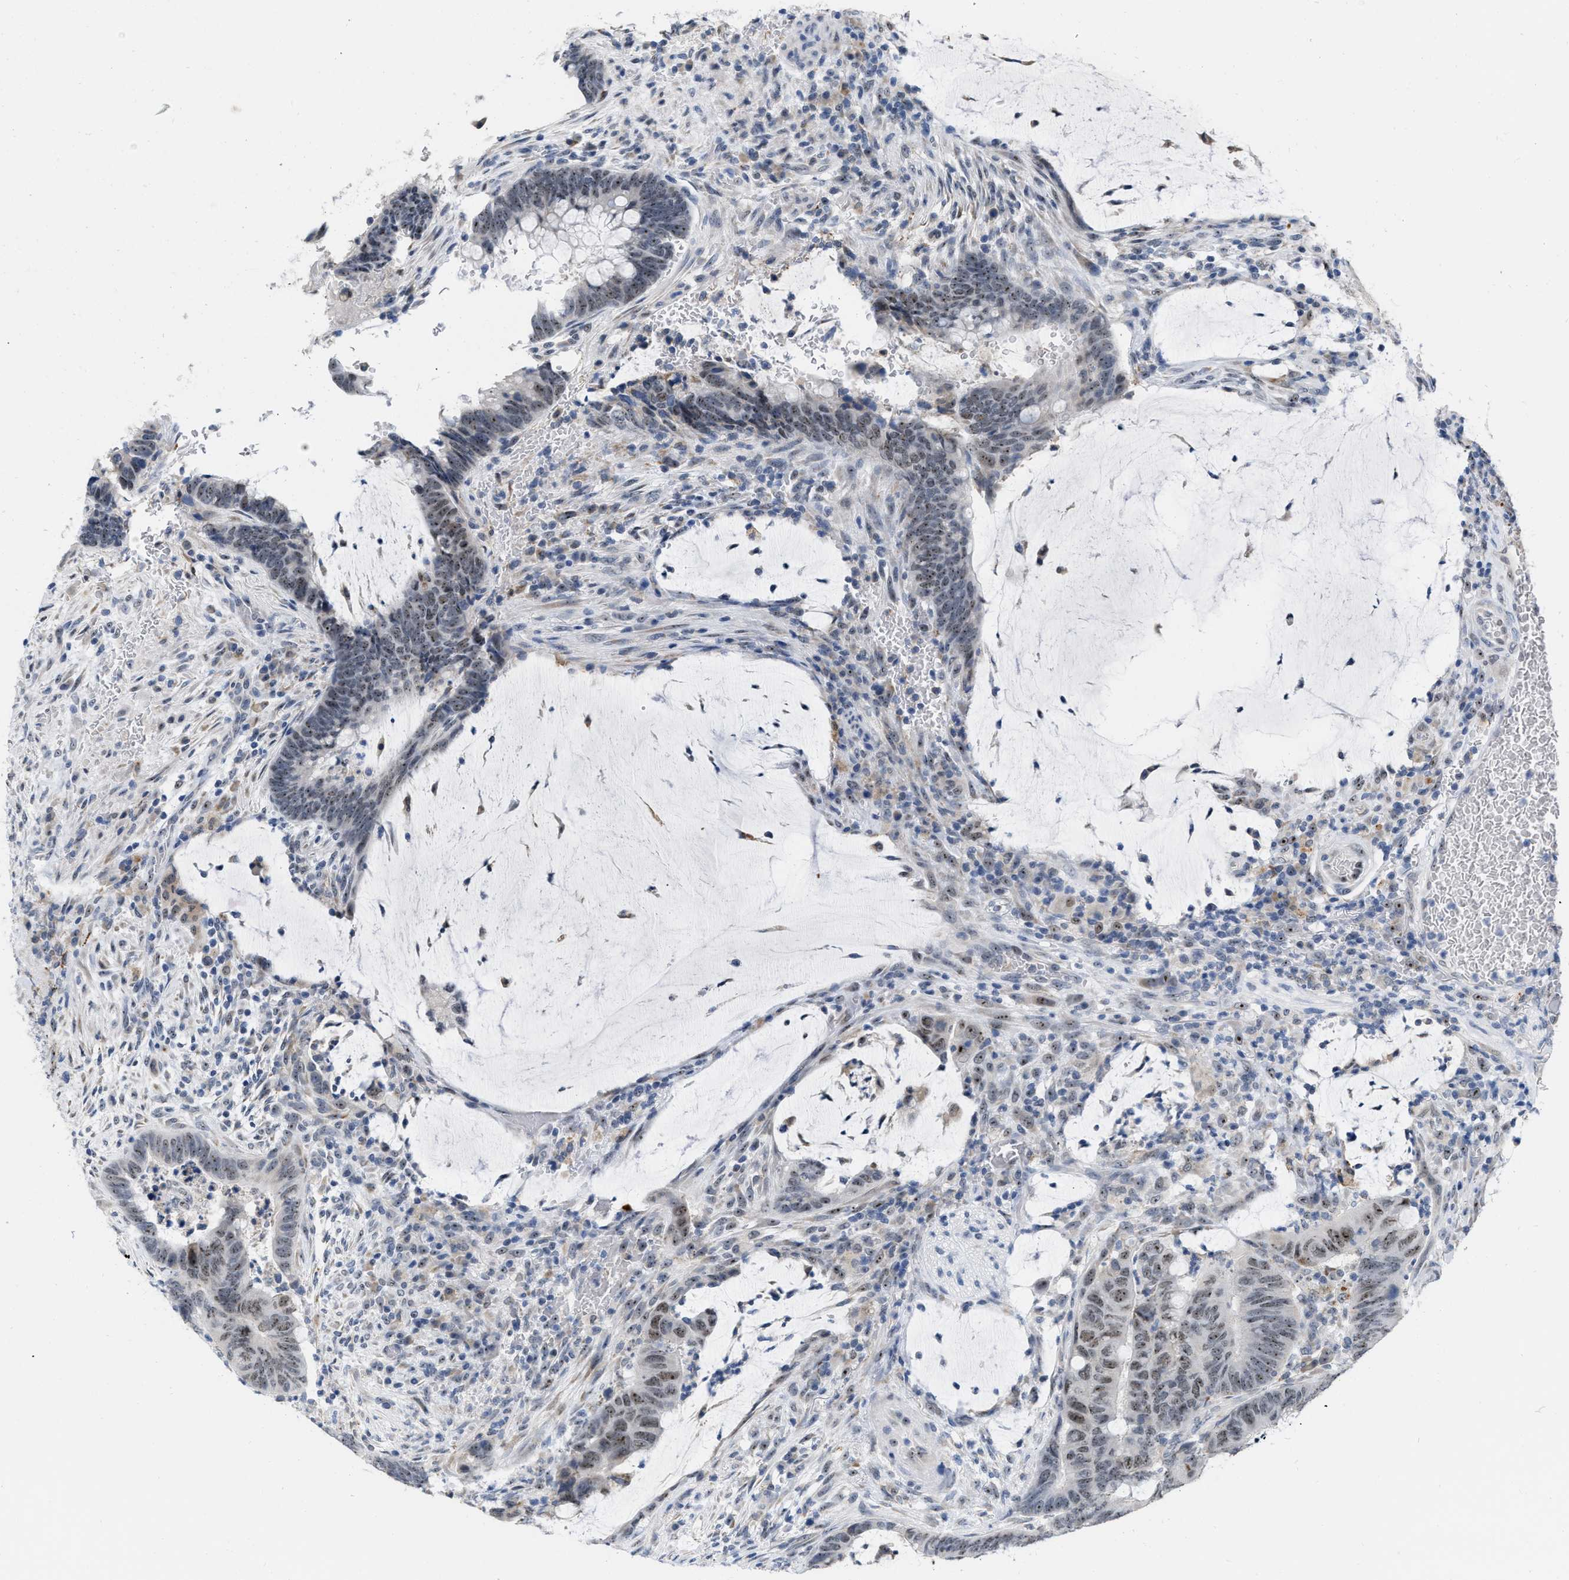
{"staining": {"intensity": "moderate", "quantity": "25%-75%", "location": "nuclear"}, "tissue": "colorectal cancer", "cell_type": "Tumor cells", "image_type": "cancer", "snomed": [{"axis": "morphology", "description": "Normal tissue, NOS"}, {"axis": "morphology", "description": "Adenocarcinoma, NOS"}, {"axis": "topography", "description": "Rectum"}, {"axis": "topography", "description": "Peripheral nerve tissue"}], "caption": "The immunohistochemical stain shows moderate nuclear expression in tumor cells of colorectal cancer (adenocarcinoma) tissue.", "gene": "ELAC2", "patient": {"sex": "male", "age": 92}}